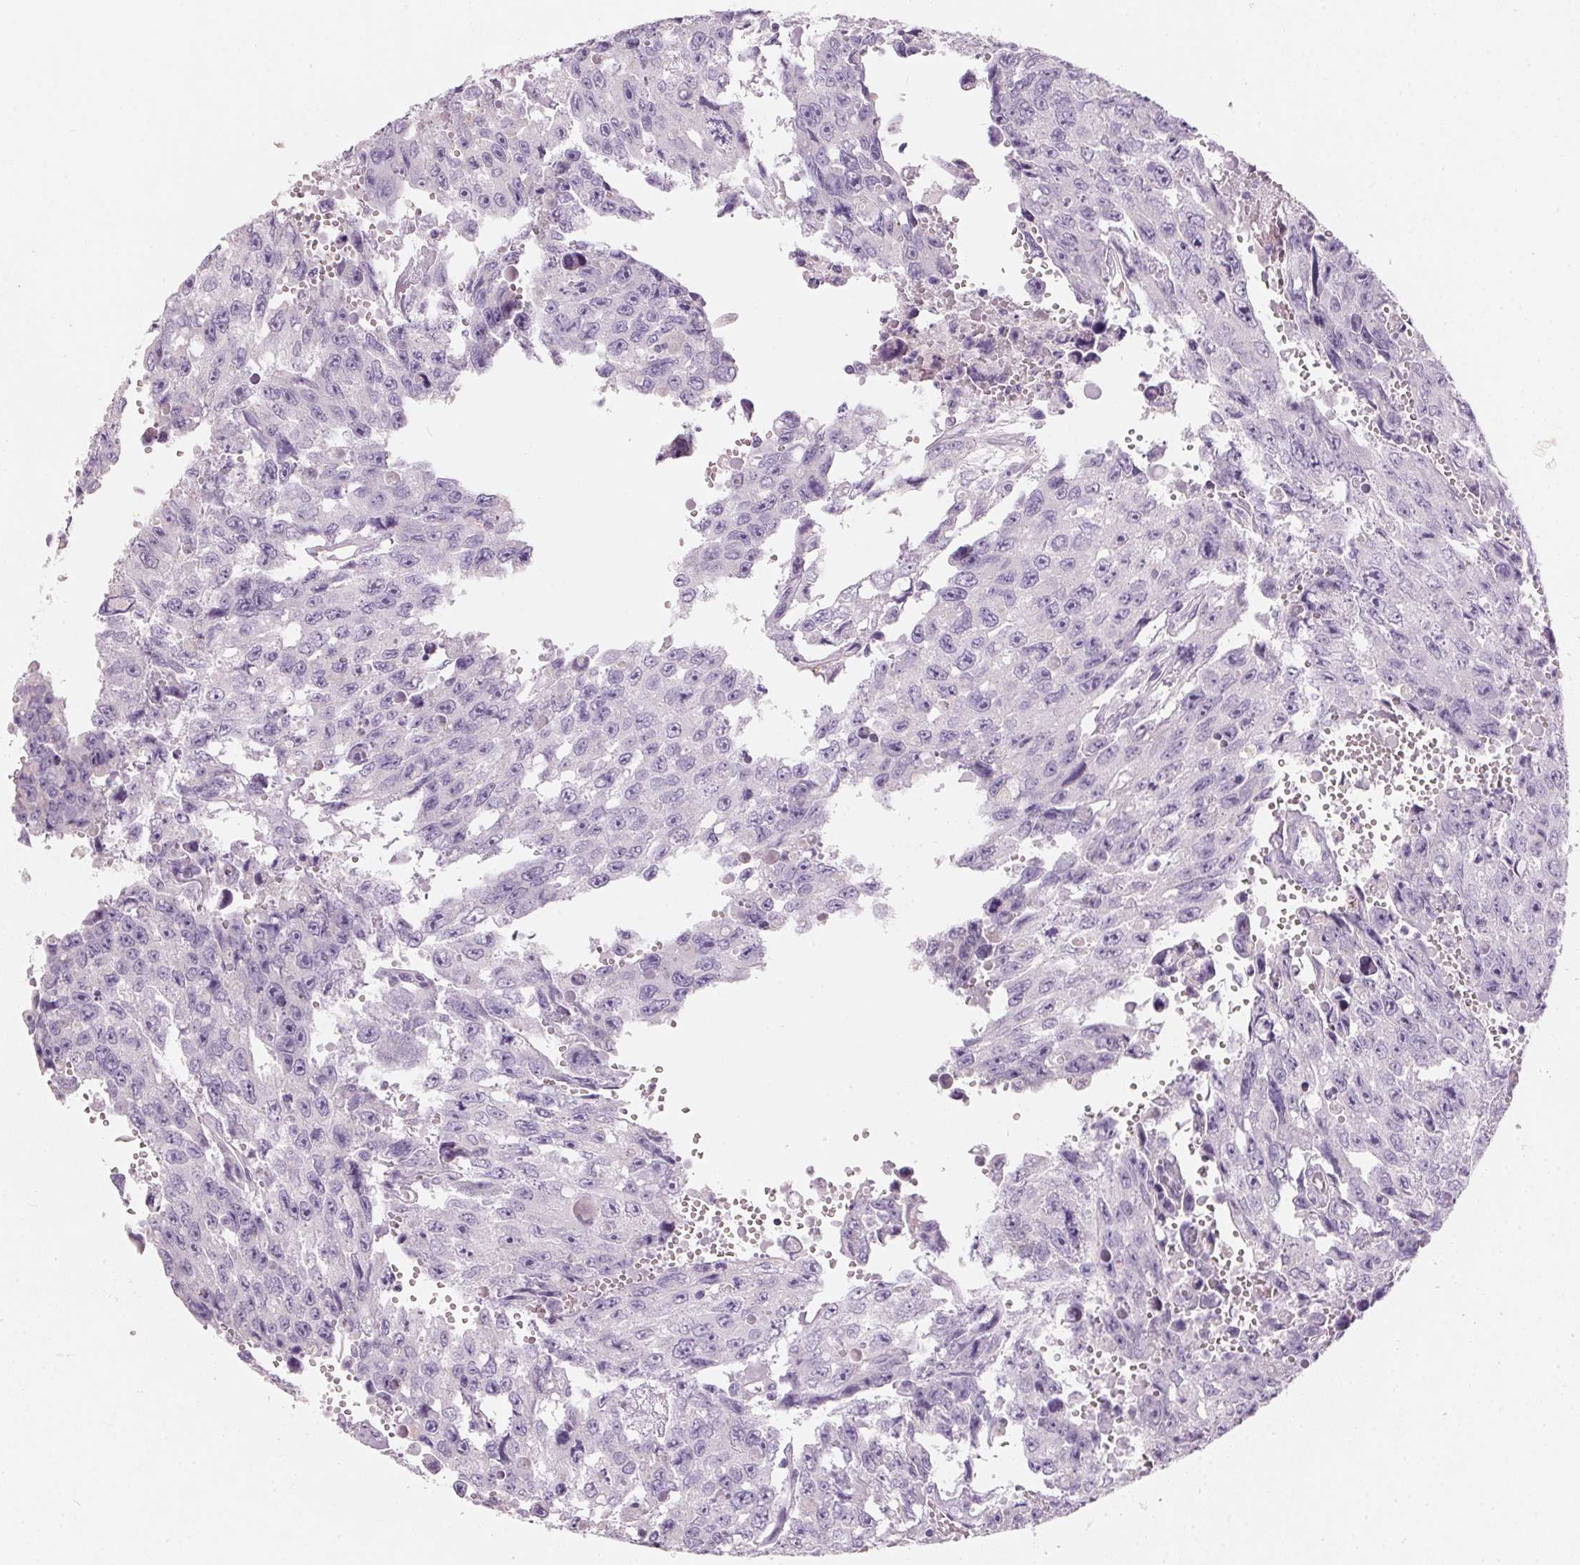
{"staining": {"intensity": "negative", "quantity": "none", "location": "none"}, "tissue": "testis cancer", "cell_type": "Tumor cells", "image_type": "cancer", "snomed": [{"axis": "morphology", "description": "Seminoma, NOS"}, {"axis": "topography", "description": "Testis"}], "caption": "IHC histopathology image of testis cancer (seminoma) stained for a protein (brown), which reveals no positivity in tumor cells. (DAB (3,3'-diaminobenzidine) IHC, high magnification).", "gene": "HSD17B1", "patient": {"sex": "male", "age": 26}}